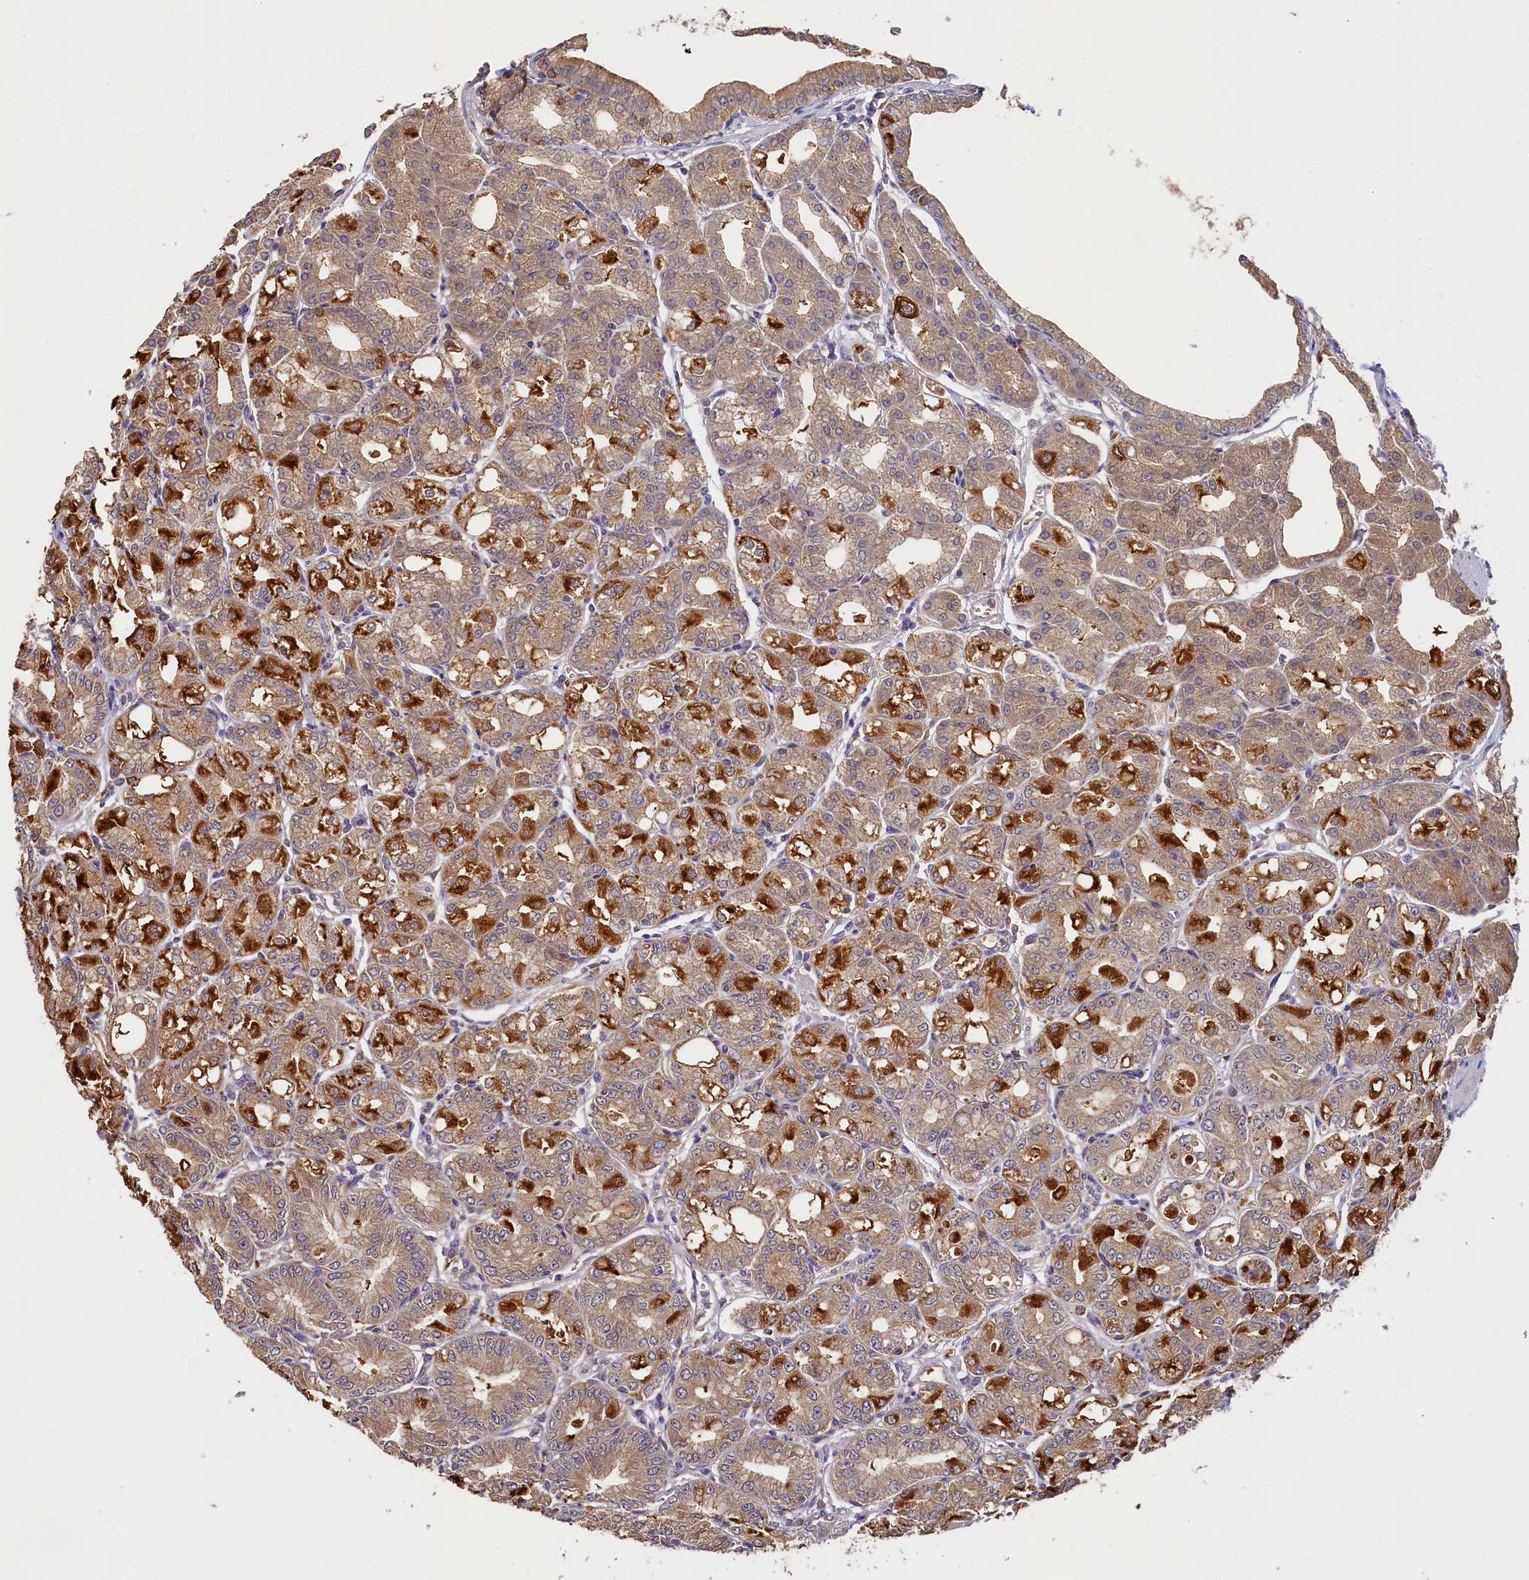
{"staining": {"intensity": "strong", "quantity": ">75%", "location": "cytoplasmic/membranous"}, "tissue": "stomach", "cell_type": "Glandular cells", "image_type": "normal", "snomed": [{"axis": "morphology", "description": "Normal tissue, NOS"}, {"axis": "topography", "description": "Stomach, lower"}], "caption": "Protein staining by immunohistochemistry (IHC) demonstrates strong cytoplasmic/membranous positivity in about >75% of glandular cells in unremarkable stomach.", "gene": "NUBP2", "patient": {"sex": "male", "age": 71}}